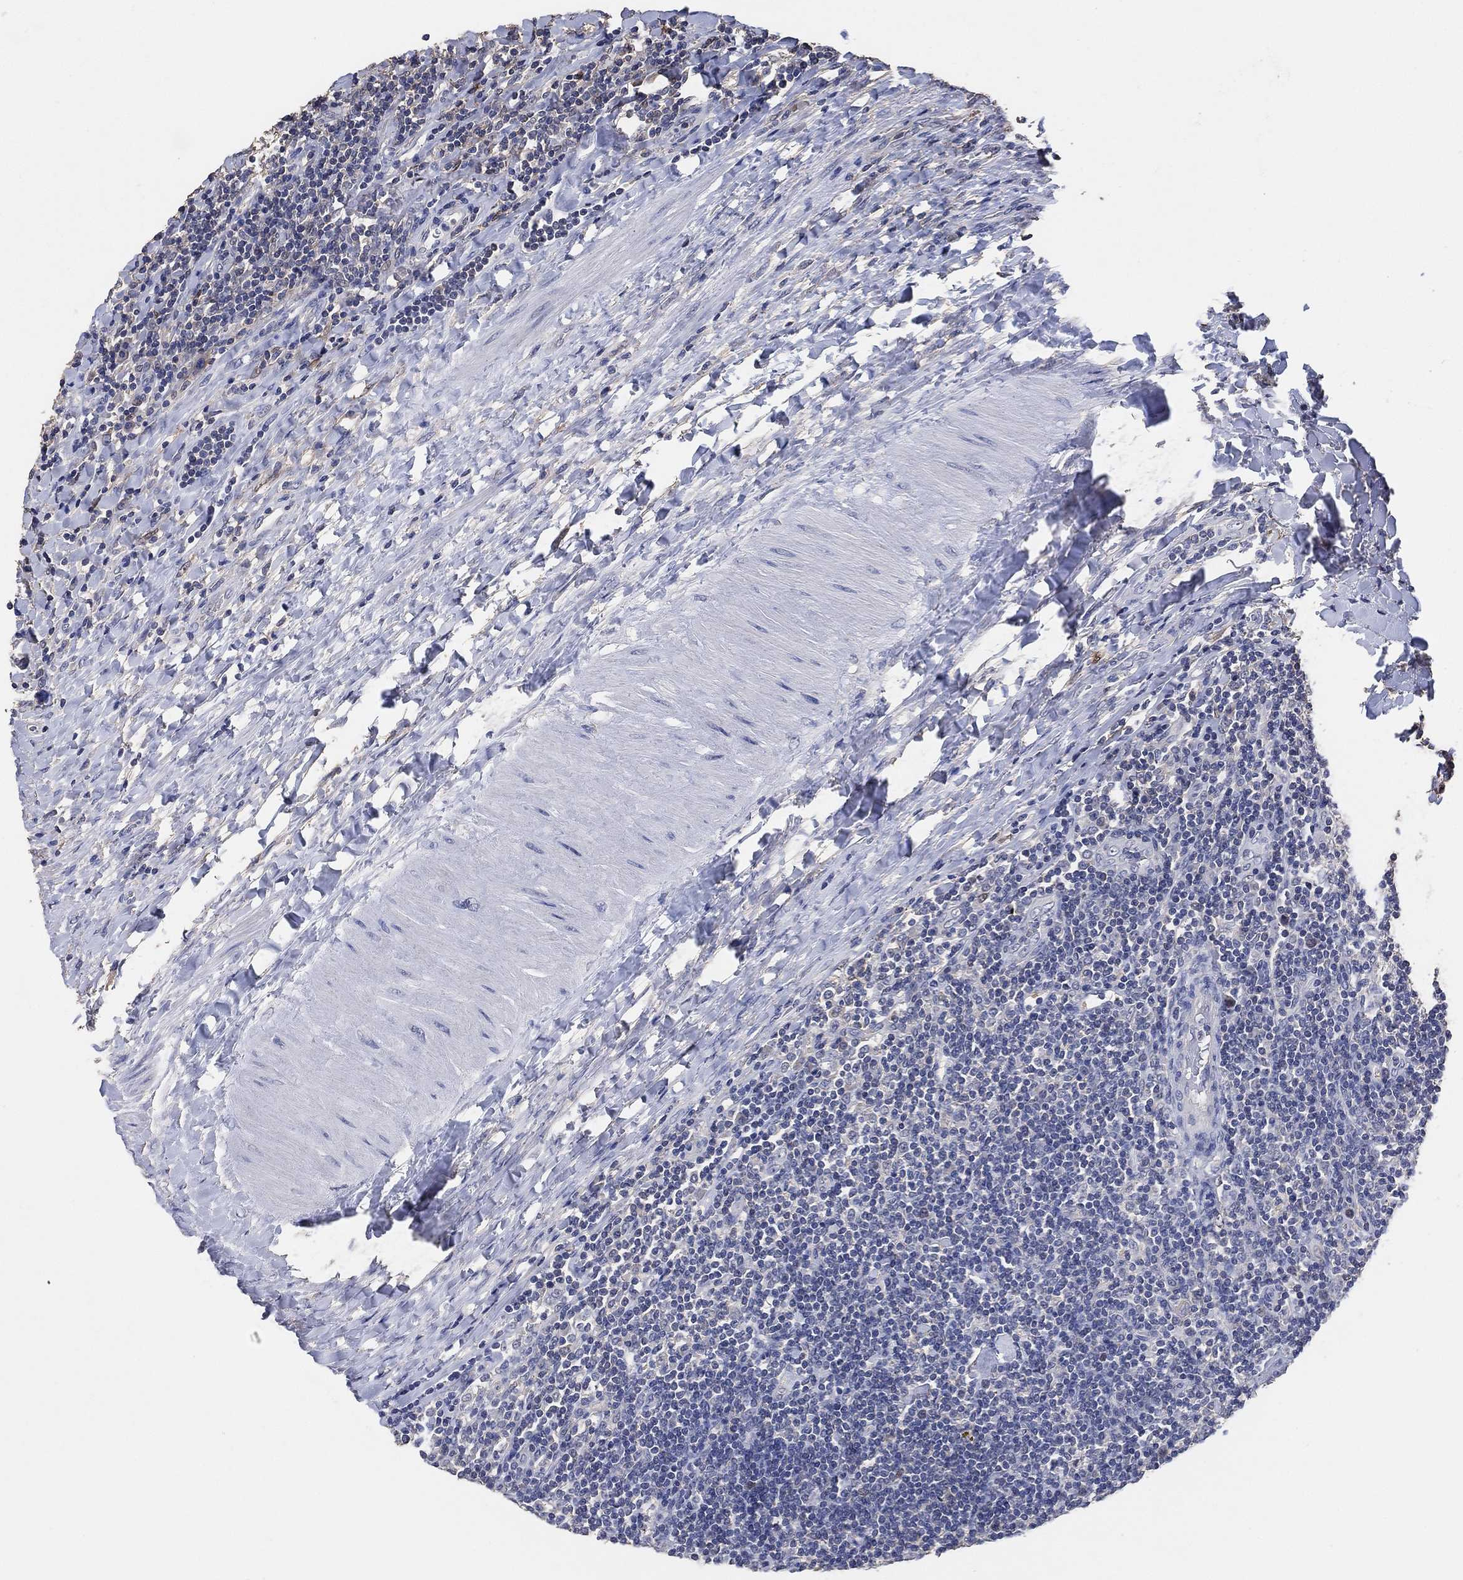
{"staining": {"intensity": "negative", "quantity": "none", "location": "none"}, "tissue": "lymphoma", "cell_type": "Tumor cells", "image_type": "cancer", "snomed": [{"axis": "morphology", "description": "Hodgkin's disease, NOS"}, {"axis": "topography", "description": "Lymph node"}], "caption": "DAB (3,3'-diaminobenzidine) immunohistochemical staining of human lymphoma reveals no significant positivity in tumor cells.", "gene": "KLK5", "patient": {"sex": "male", "age": 40}}